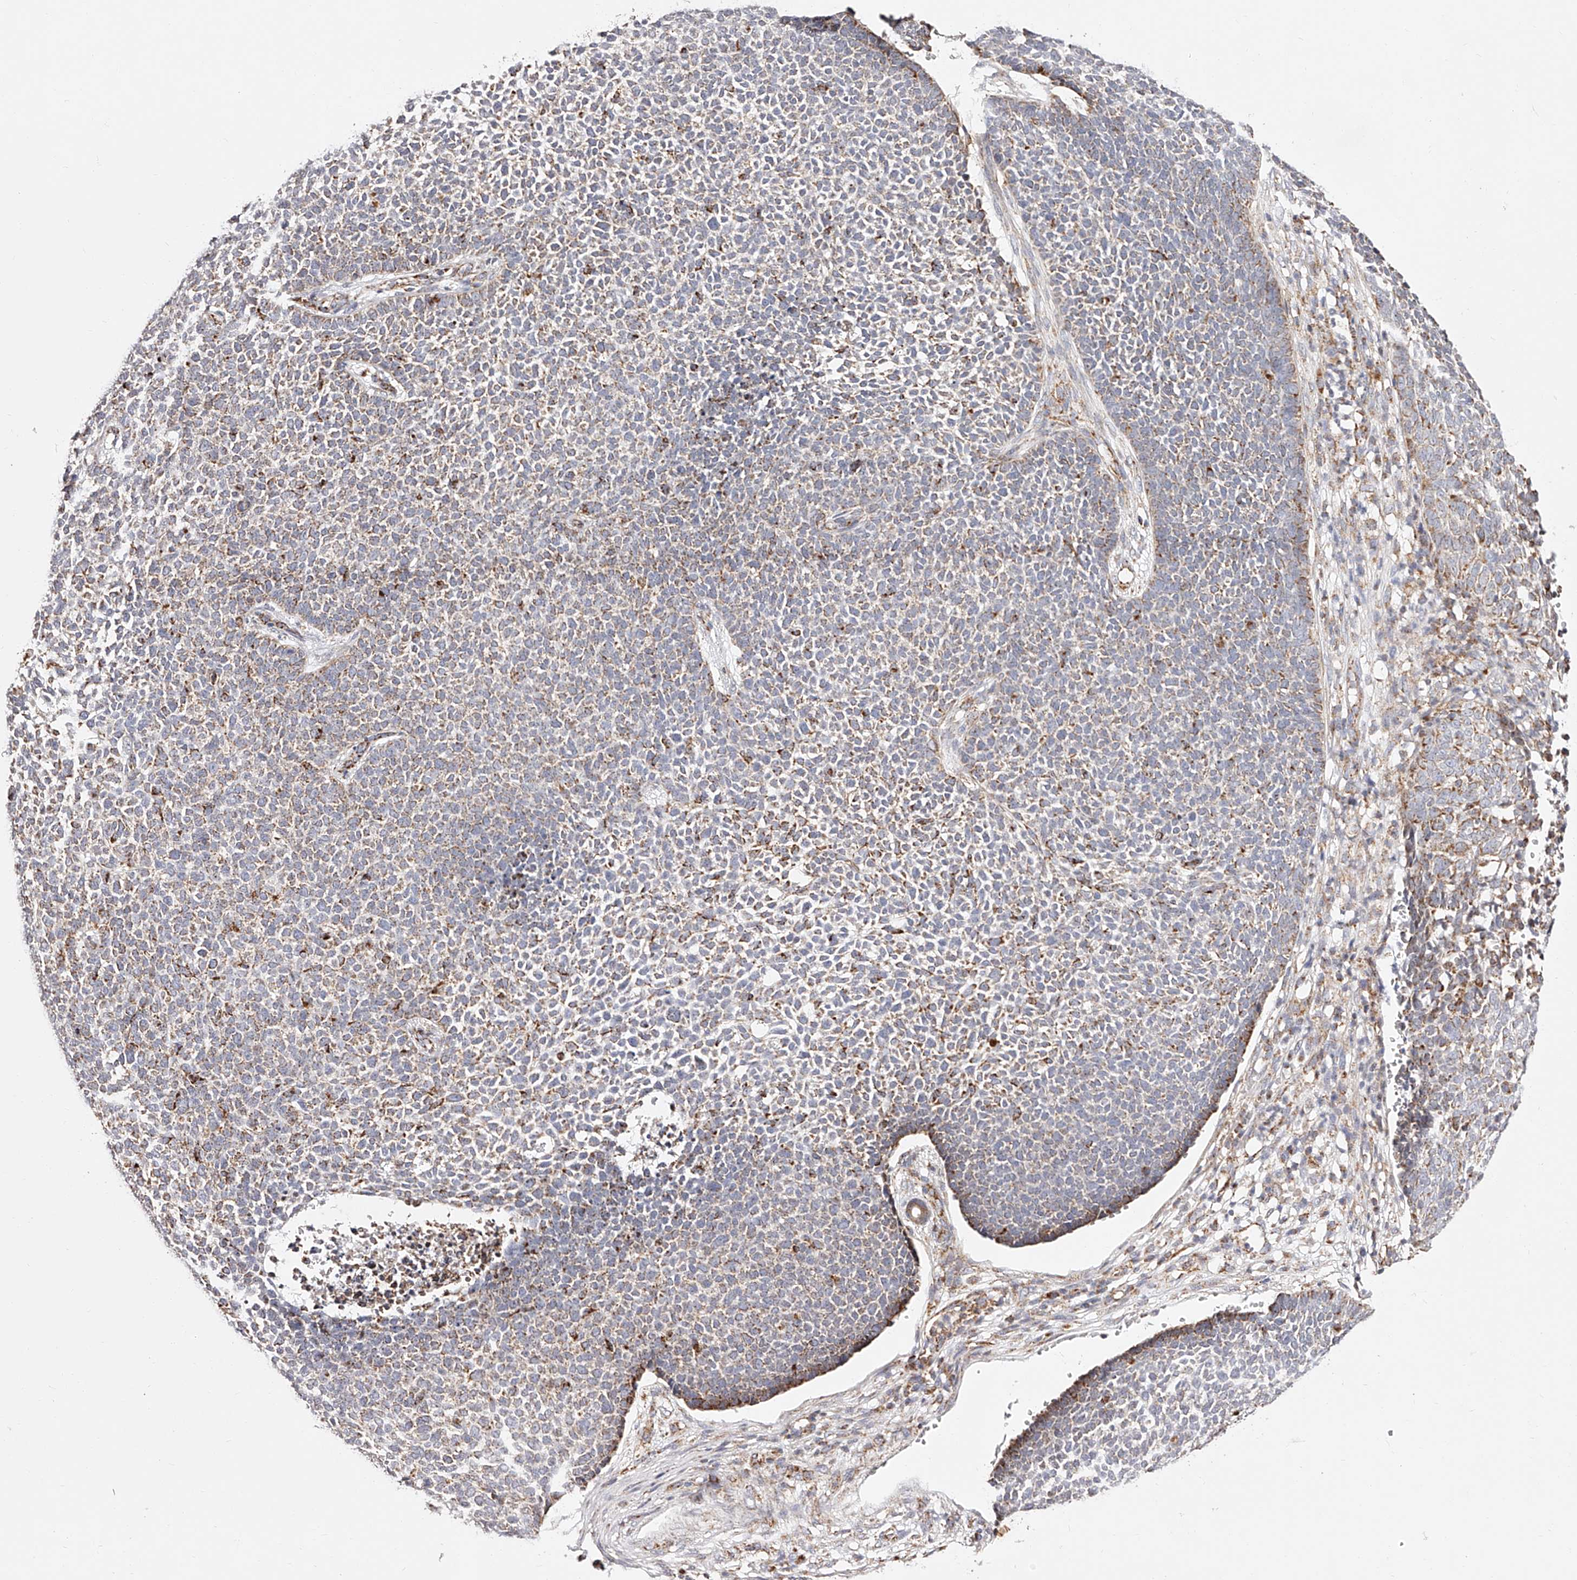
{"staining": {"intensity": "moderate", "quantity": "<25%", "location": "cytoplasmic/membranous"}, "tissue": "skin cancer", "cell_type": "Tumor cells", "image_type": "cancer", "snomed": [{"axis": "morphology", "description": "Basal cell carcinoma"}, {"axis": "topography", "description": "Skin"}], "caption": "Protein expression analysis of skin basal cell carcinoma reveals moderate cytoplasmic/membranous expression in approximately <25% of tumor cells.", "gene": "NDUFV3", "patient": {"sex": "female", "age": 84}}